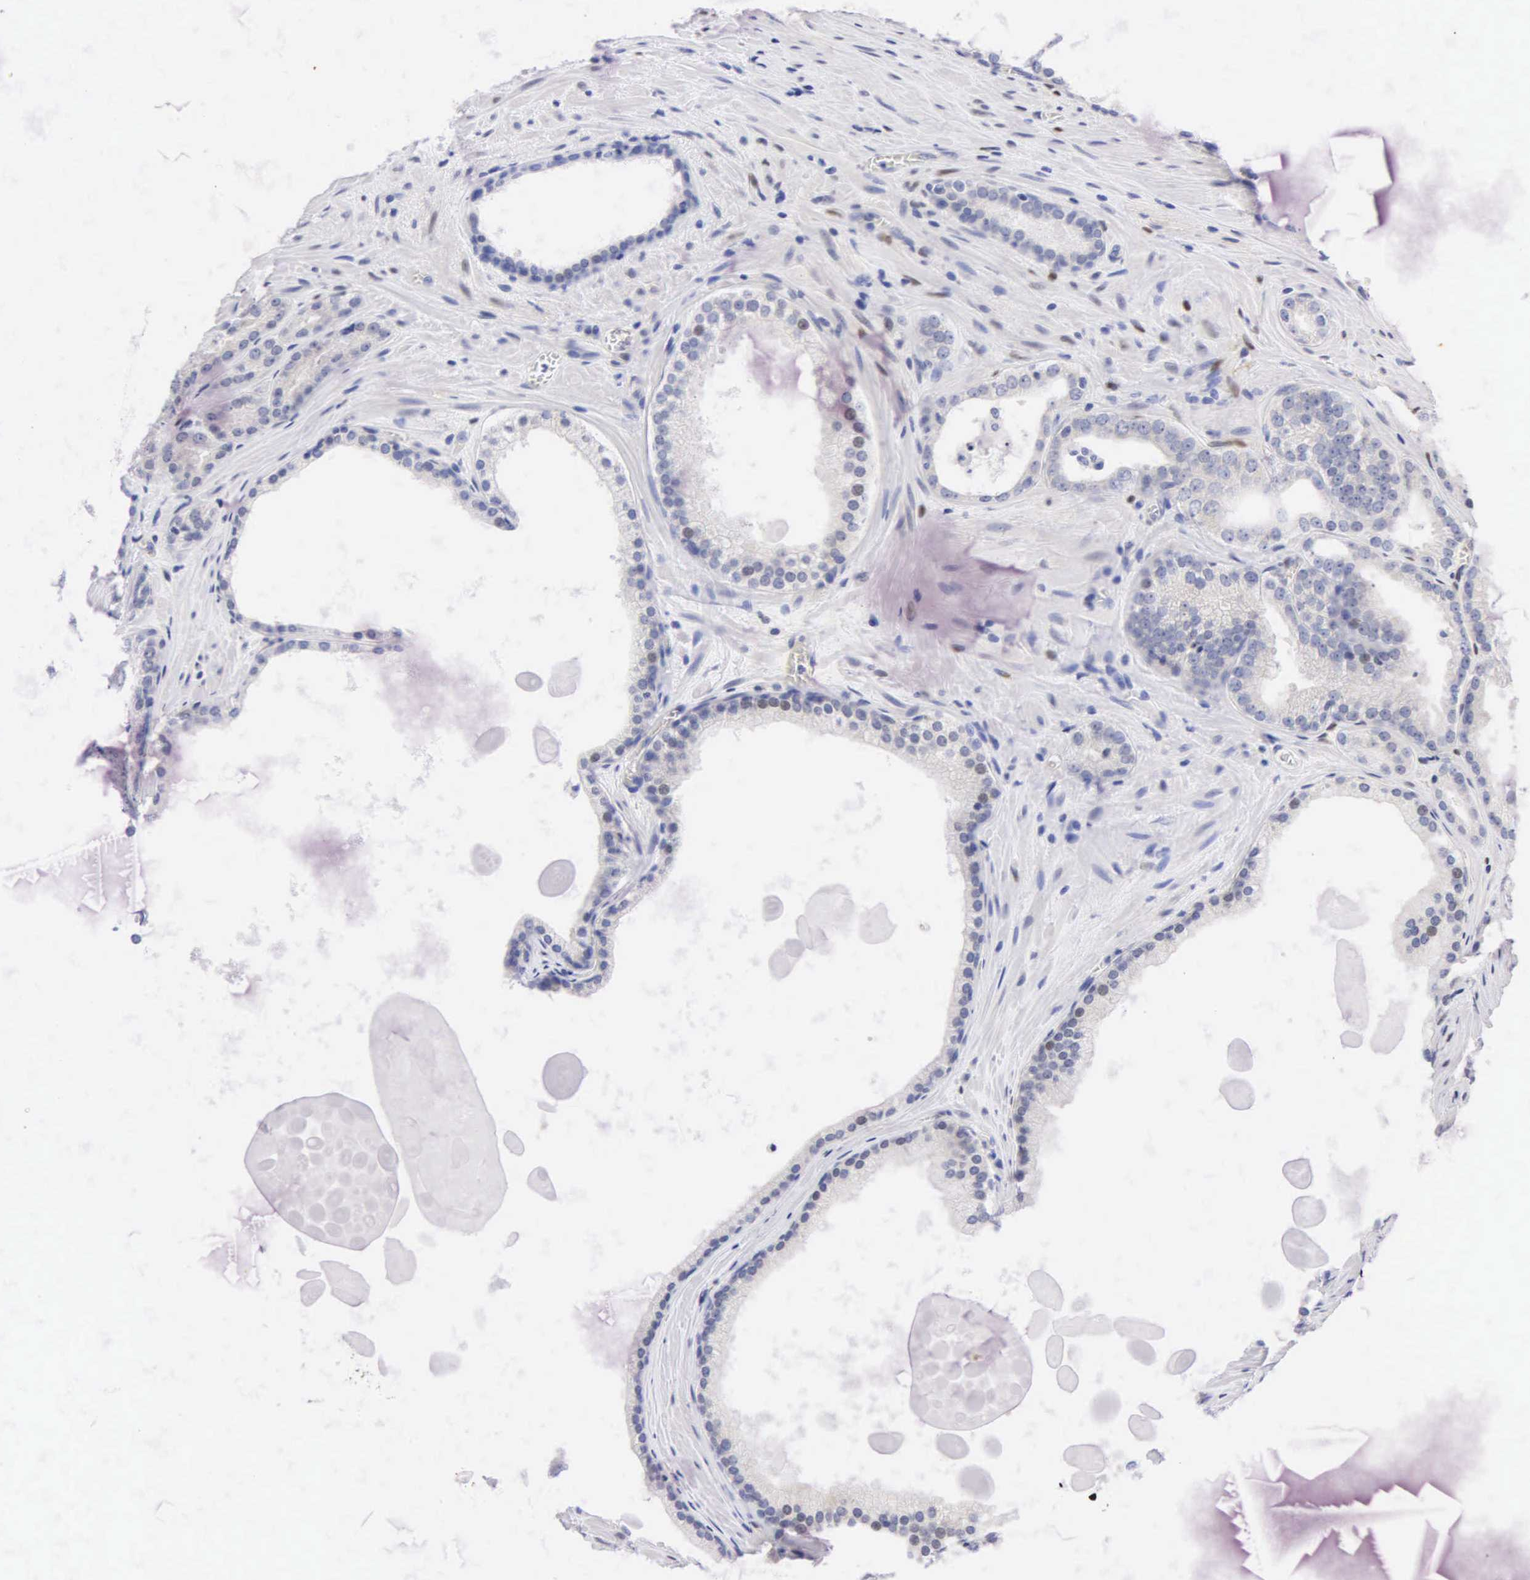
{"staining": {"intensity": "negative", "quantity": "none", "location": "none"}, "tissue": "prostate cancer", "cell_type": "Tumor cells", "image_type": "cancer", "snomed": [{"axis": "morphology", "description": "Adenocarcinoma, Medium grade"}, {"axis": "topography", "description": "Prostate"}], "caption": "Micrograph shows no significant protein positivity in tumor cells of prostate medium-grade adenocarcinoma.", "gene": "PGR", "patient": {"sex": "male", "age": 60}}